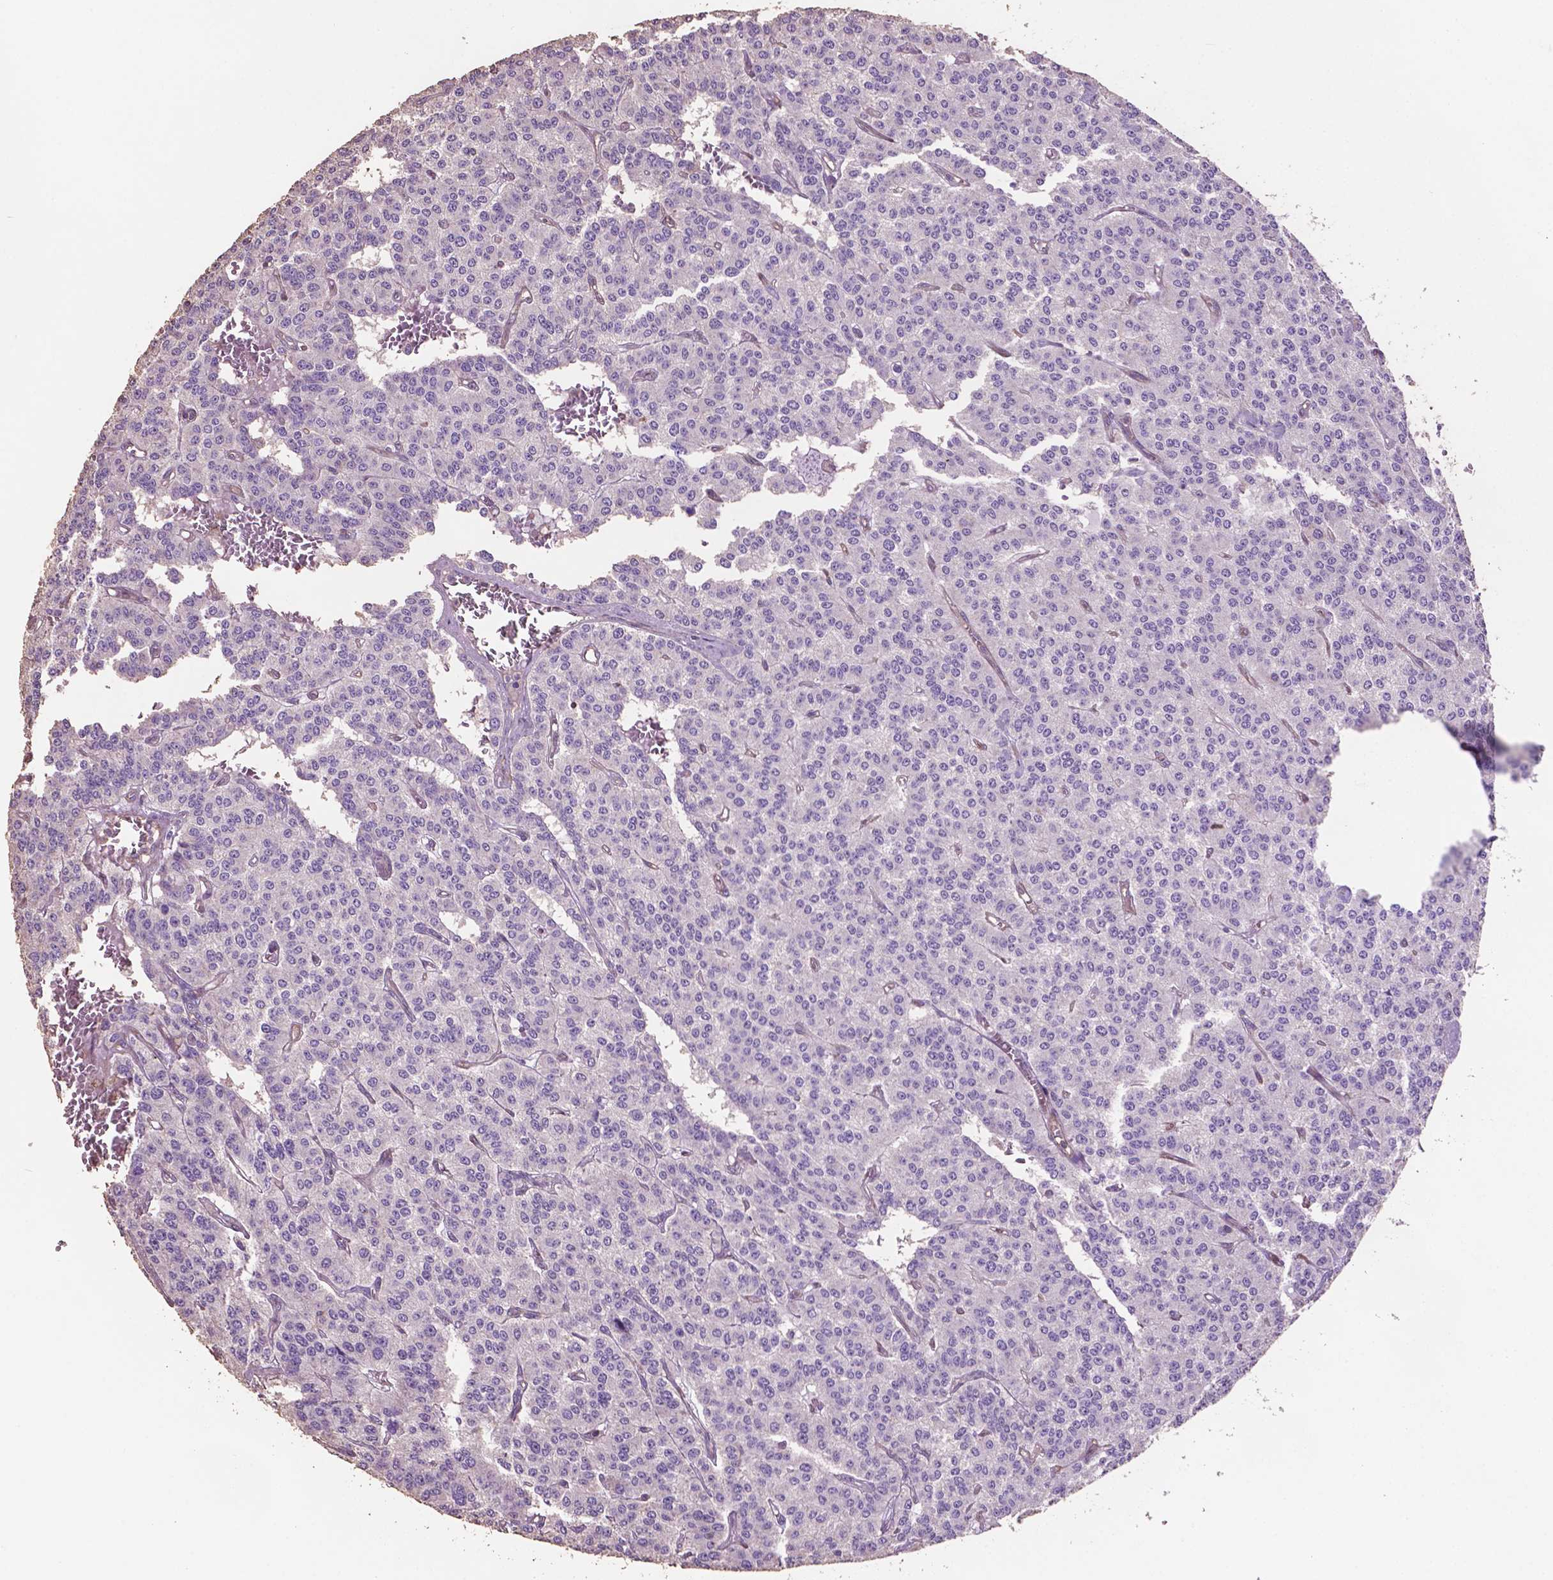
{"staining": {"intensity": "negative", "quantity": "none", "location": "none"}, "tissue": "carcinoid", "cell_type": "Tumor cells", "image_type": "cancer", "snomed": [{"axis": "morphology", "description": "Carcinoid, malignant, NOS"}, {"axis": "topography", "description": "Lung"}], "caption": "High power microscopy micrograph of an IHC image of carcinoid, revealing no significant expression in tumor cells. Nuclei are stained in blue.", "gene": "COMMD4", "patient": {"sex": "female", "age": 71}}